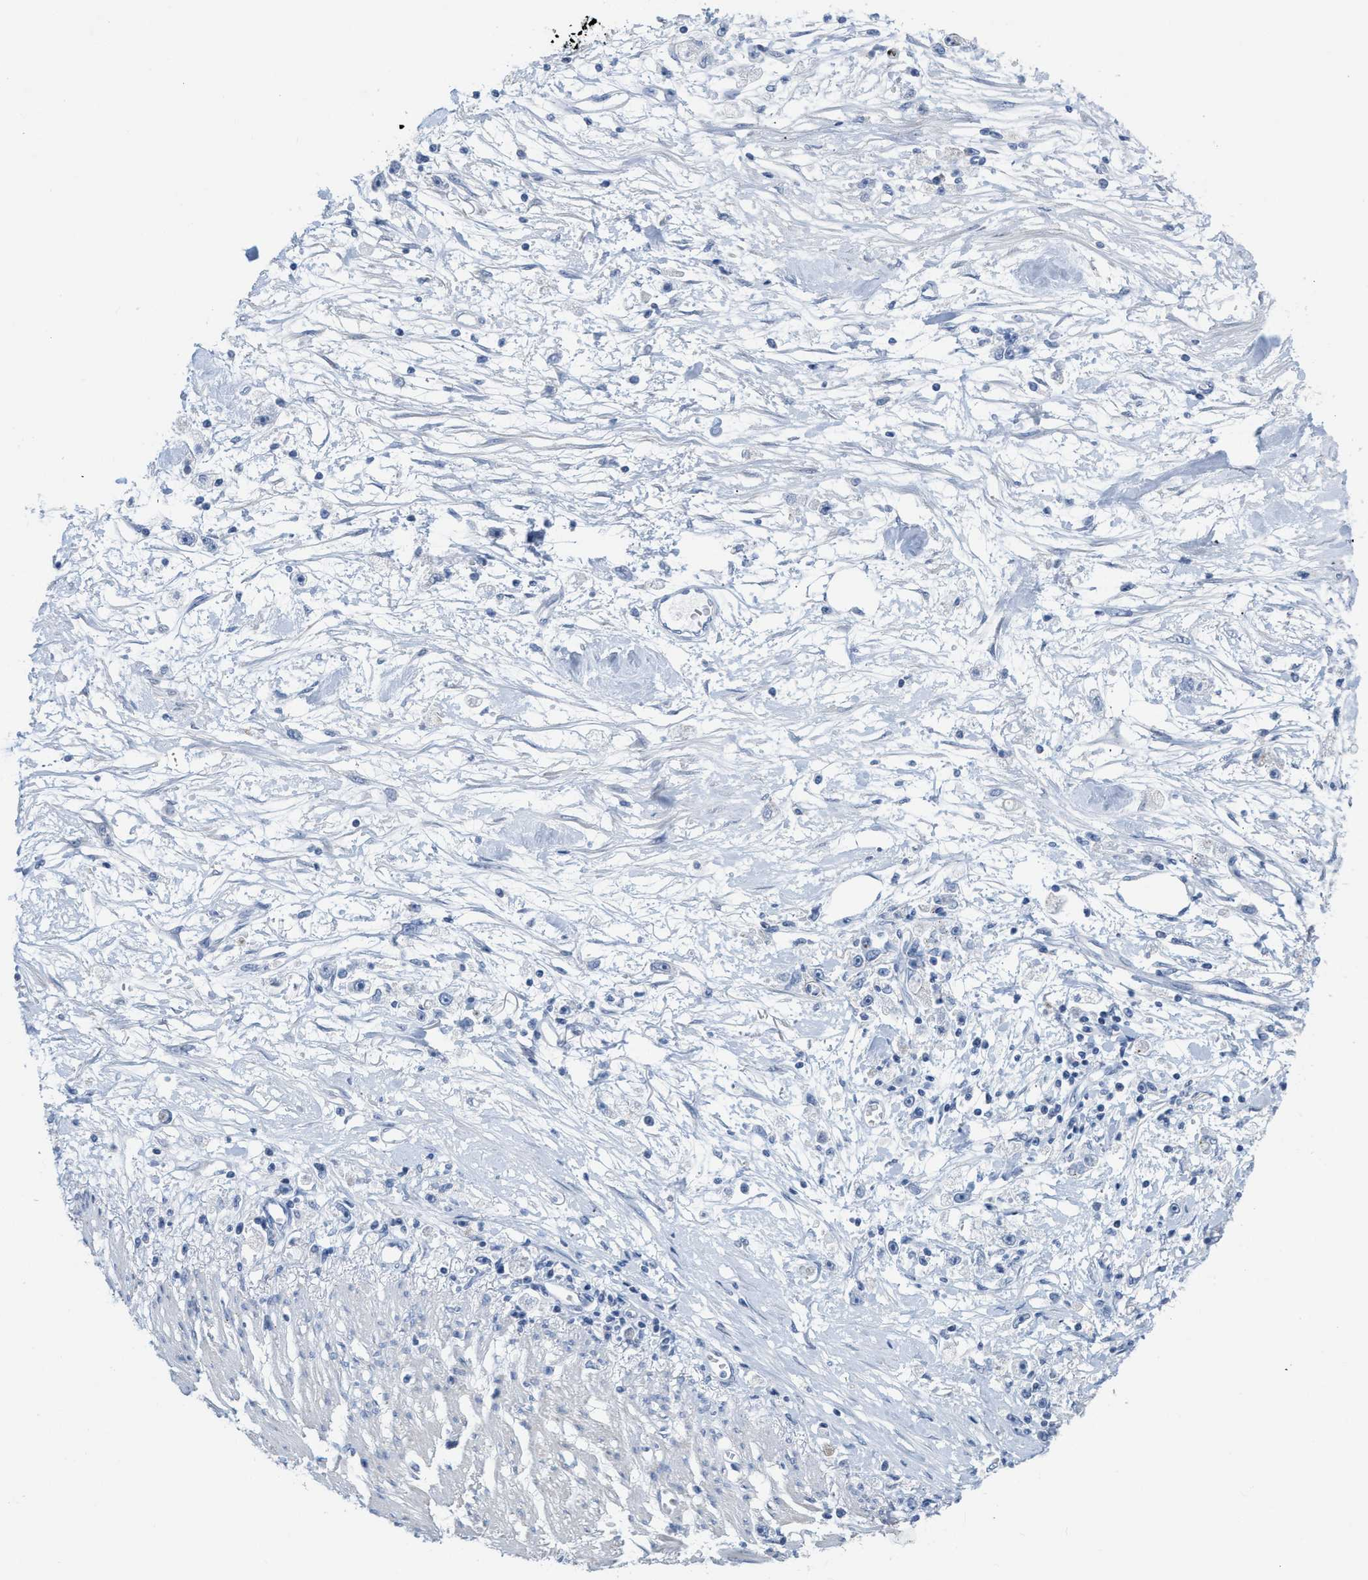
{"staining": {"intensity": "negative", "quantity": "none", "location": "none"}, "tissue": "stomach cancer", "cell_type": "Tumor cells", "image_type": "cancer", "snomed": [{"axis": "morphology", "description": "Adenocarcinoma, NOS"}, {"axis": "topography", "description": "Stomach"}], "caption": "A photomicrograph of human stomach adenocarcinoma is negative for staining in tumor cells.", "gene": "CRYM", "patient": {"sex": "female", "age": 59}}